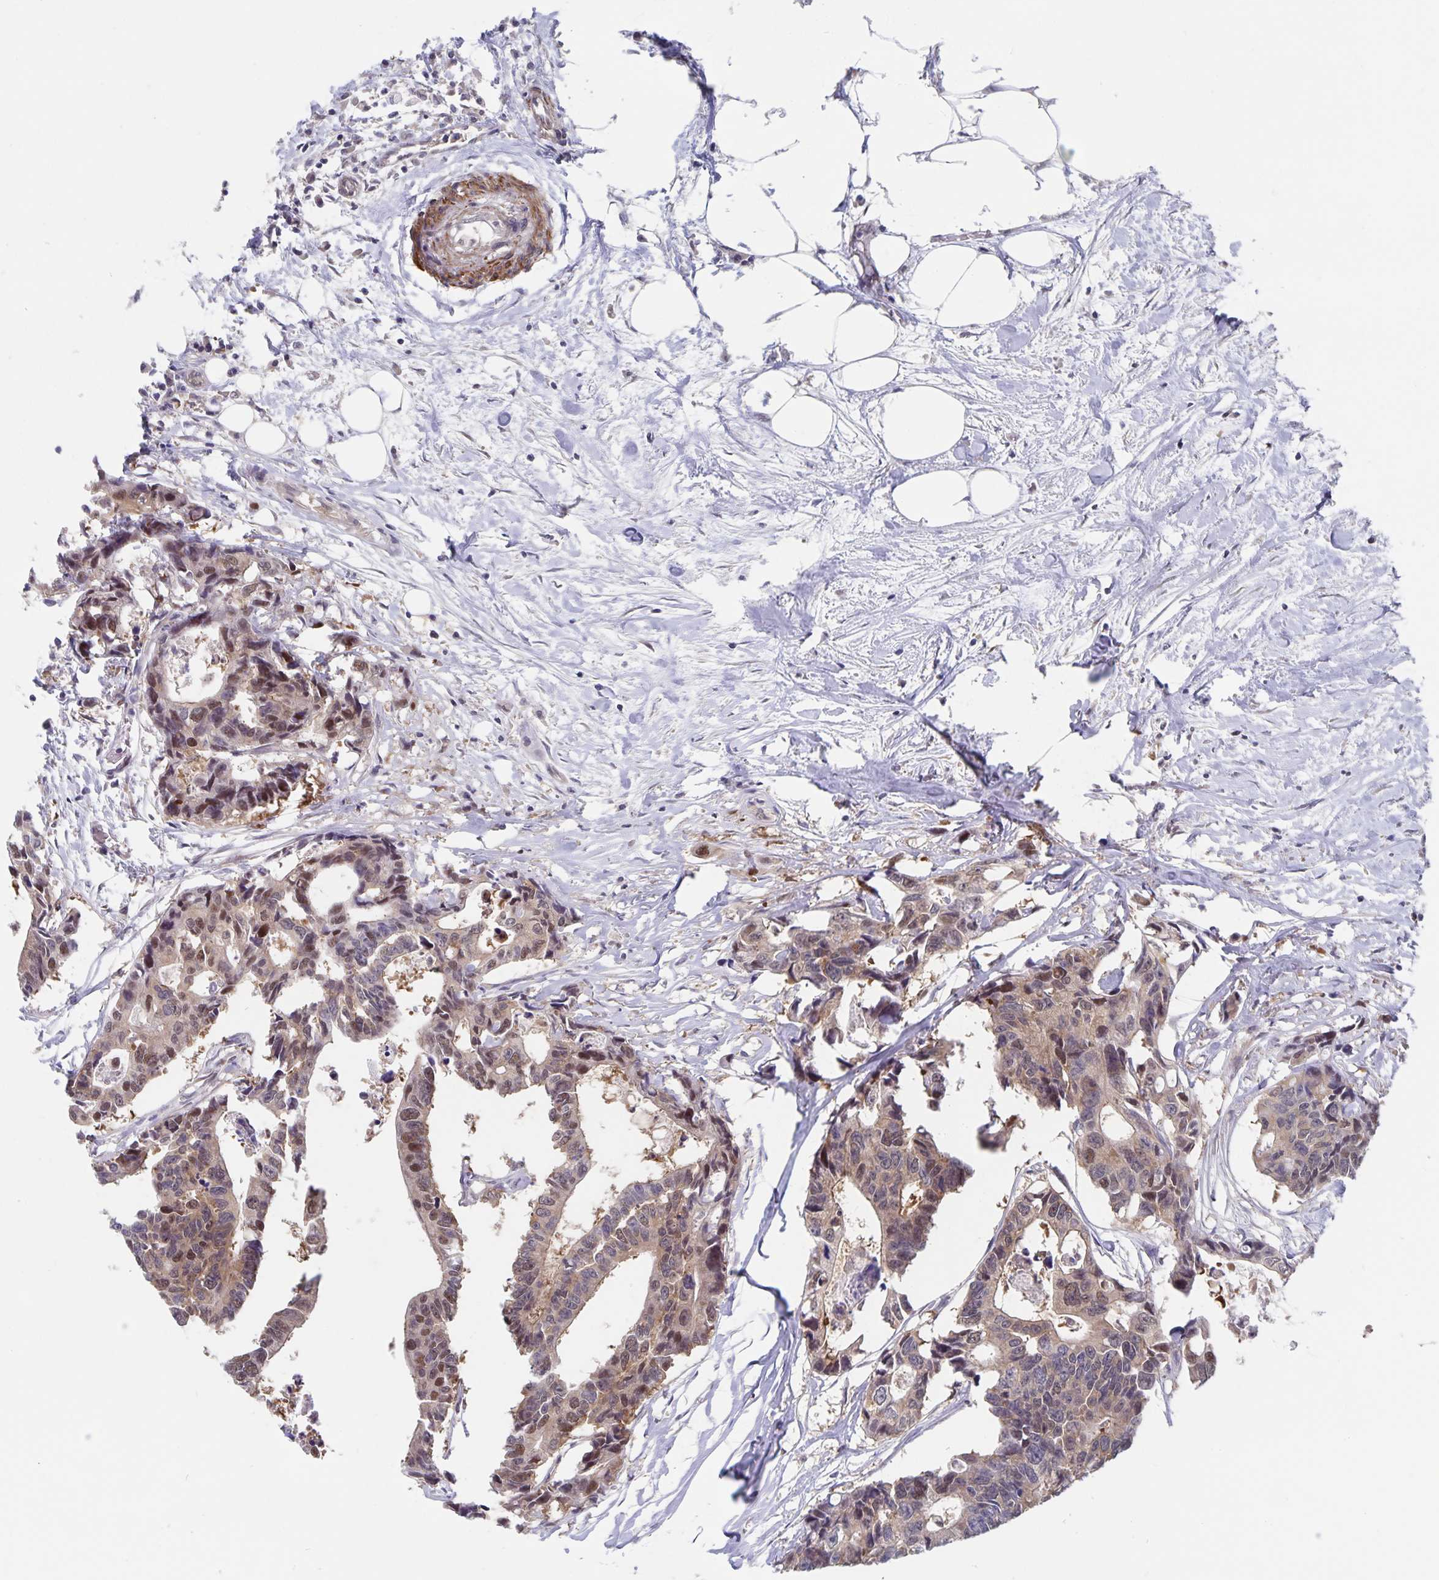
{"staining": {"intensity": "moderate", "quantity": "25%-75%", "location": "nuclear"}, "tissue": "colorectal cancer", "cell_type": "Tumor cells", "image_type": "cancer", "snomed": [{"axis": "morphology", "description": "Adenocarcinoma, NOS"}, {"axis": "topography", "description": "Rectum"}], "caption": "Immunohistochemical staining of human colorectal adenocarcinoma shows medium levels of moderate nuclear staining in about 25%-75% of tumor cells. The staining is performed using DAB brown chromogen to label protein expression. The nuclei are counter-stained blue using hematoxylin.", "gene": "BAG6", "patient": {"sex": "male", "age": 57}}